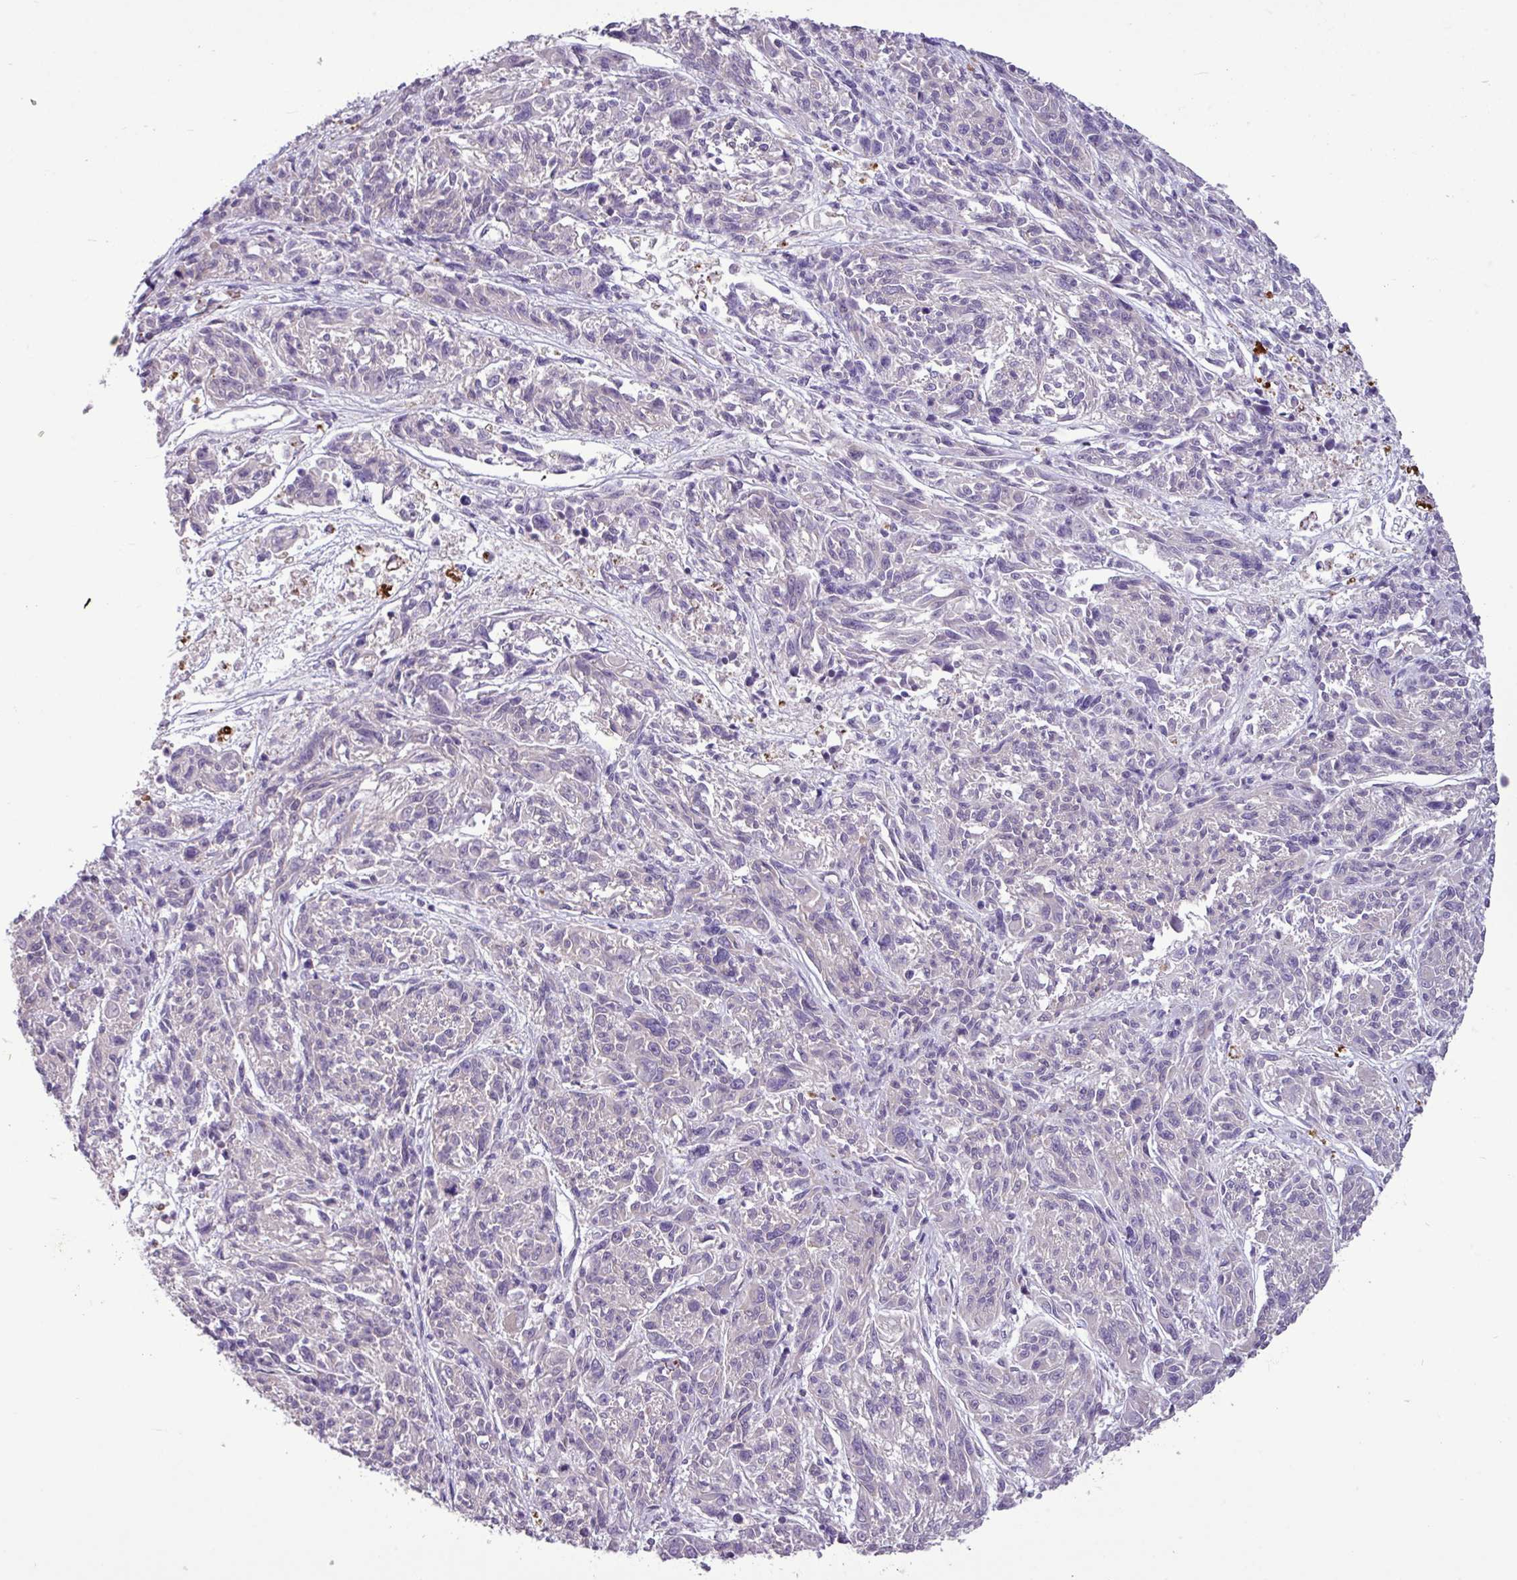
{"staining": {"intensity": "negative", "quantity": "none", "location": "none"}, "tissue": "melanoma", "cell_type": "Tumor cells", "image_type": "cancer", "snomed": [{"axis": "morphology", "description": "Malignant melanoma, NOS"}, {"axis": "topography", "description": "Skin"}], "caption": "Tumor cells show no significant expression in melanoma.", "gene": "MROH2A", "patient": {"sex": "male", "age": 53}}